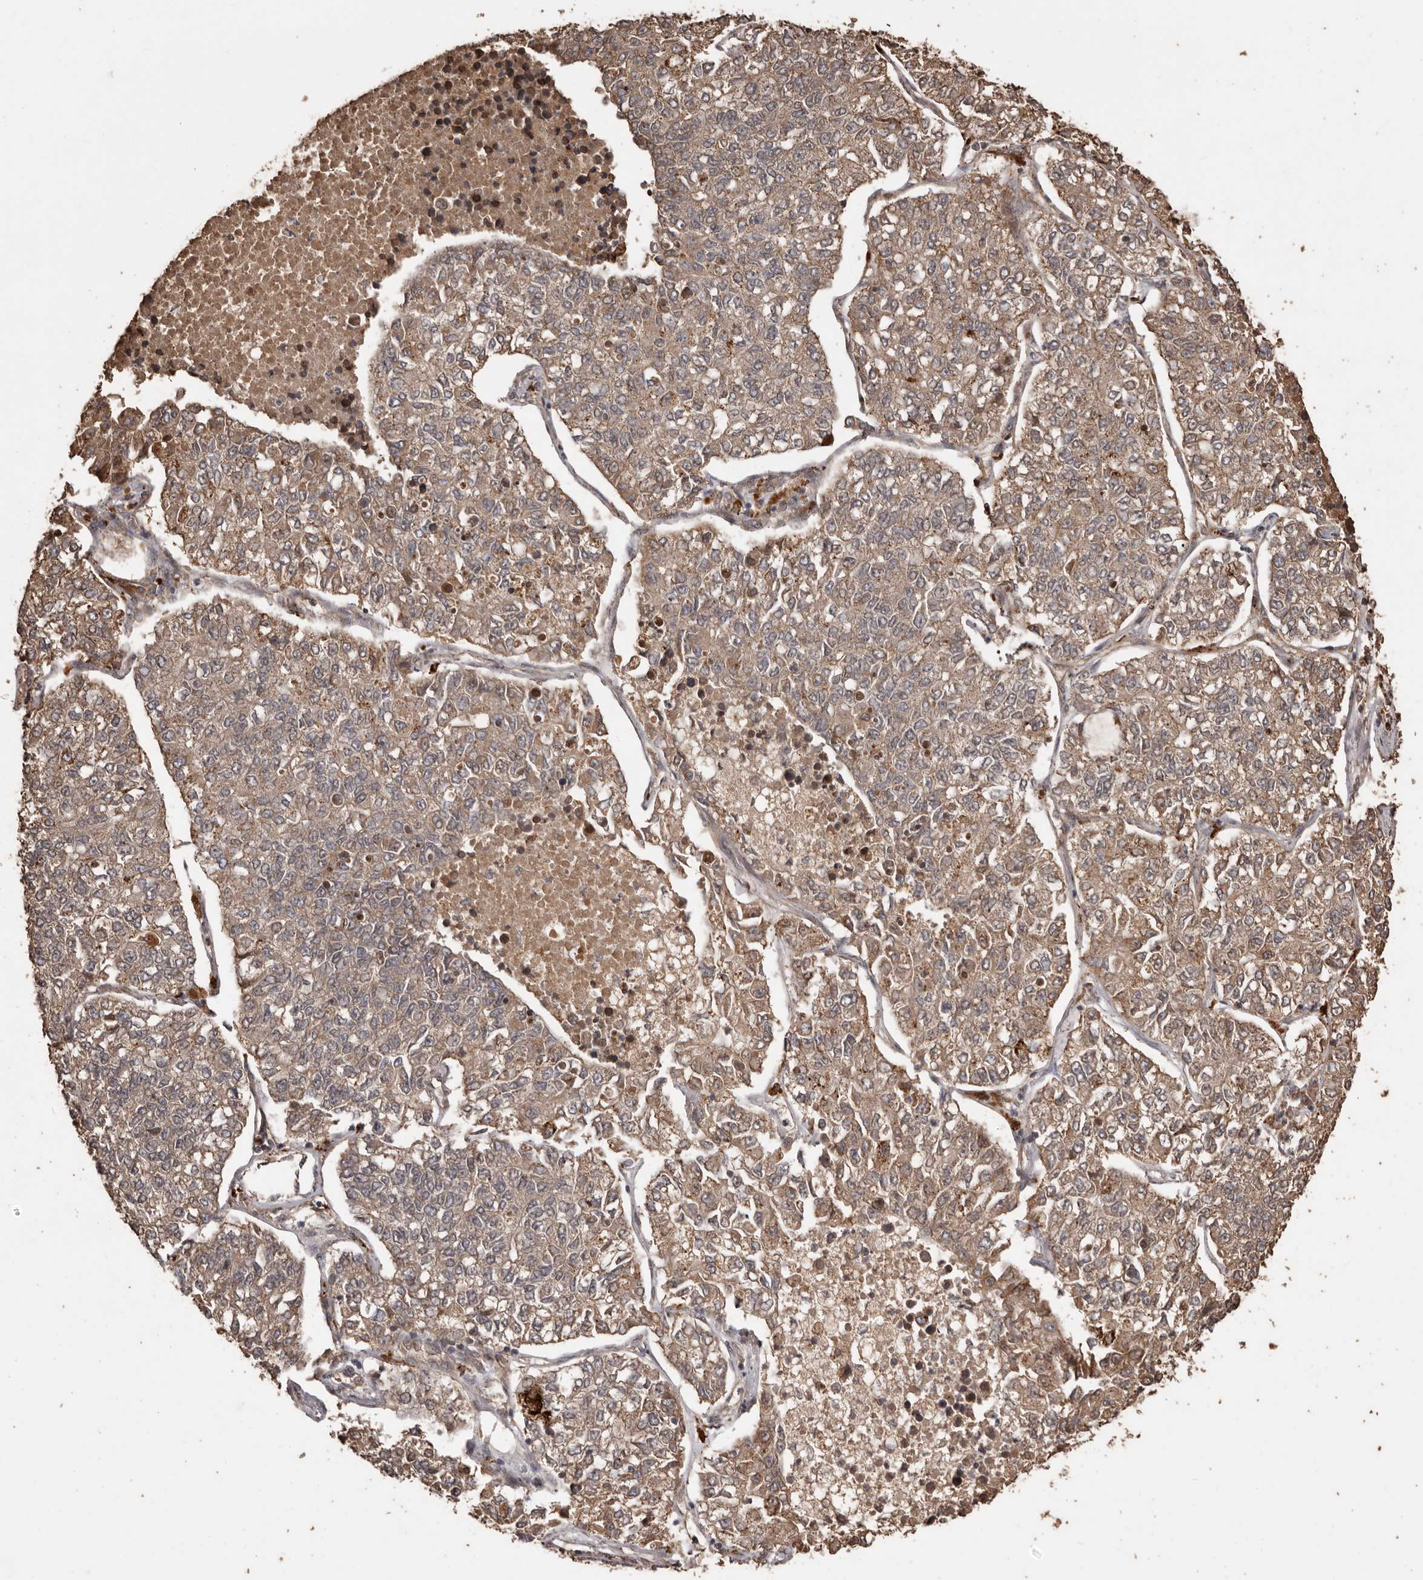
{"staining": {"intensity": "moderate", "quantity": ">75%", "location": "cytoplasmic/membranous"}, "tissue": "lung cancer", "cell_type": "Tumor cells", "image_type": "cancer", "snomed": [{"axis": "morphology", "description": "Adenocarcinoma, NOS"}, {"axis": "topography", "description": "Lung"}], "caption": "The image displays a brown stain indicating the presence of a protein in the cytoplasmic/membranous of tumor cells in lung cancer.", "gene": "NUP43", "patient": {"sex": "male", "age": 49}}